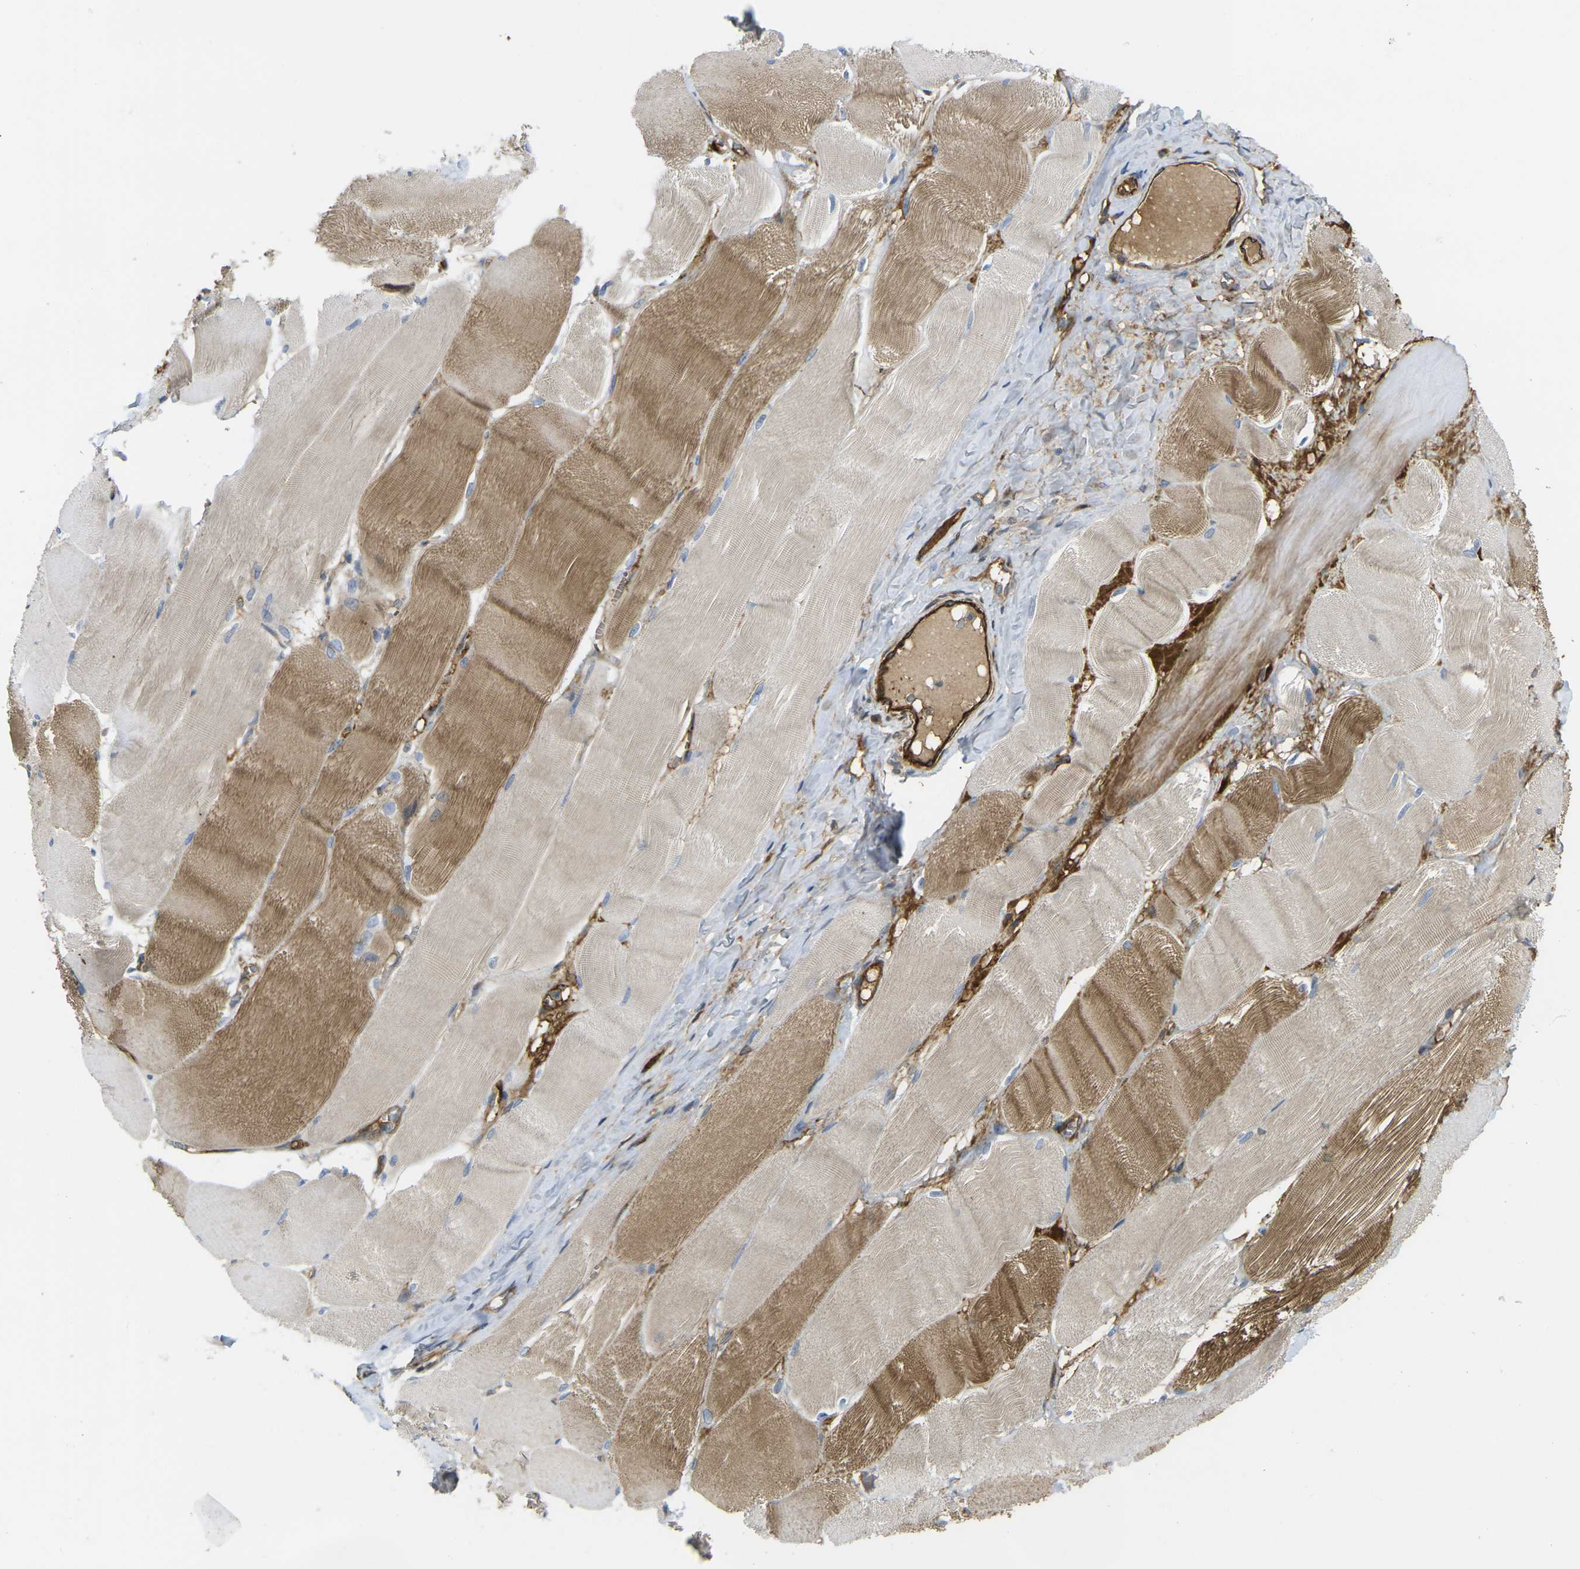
{"staining": {"intensity": "moderate", "quantity": ">75%", "location": "cytoplasmic/membranous"}, "tissue": "skeletal muscle", "cell_type": "Myocytes", "image_type": "normal", "snomed": [{"axis": "morphology", "description": "Normal tissue, NOS"}, {"axis": "morphology", "description": "Squamous cell carcinoma, NOS"}, {"axis": "topography", "description": "Skeletal muscle"}], "caption": "Normal skeletal muscle shows moderate cytoplasmic/membranous positivity in approximately >75% of myocytes, visualized by immunohistochemistry.", "gene": "ECE1", "patient": {"sex": "male", "age": 51}}